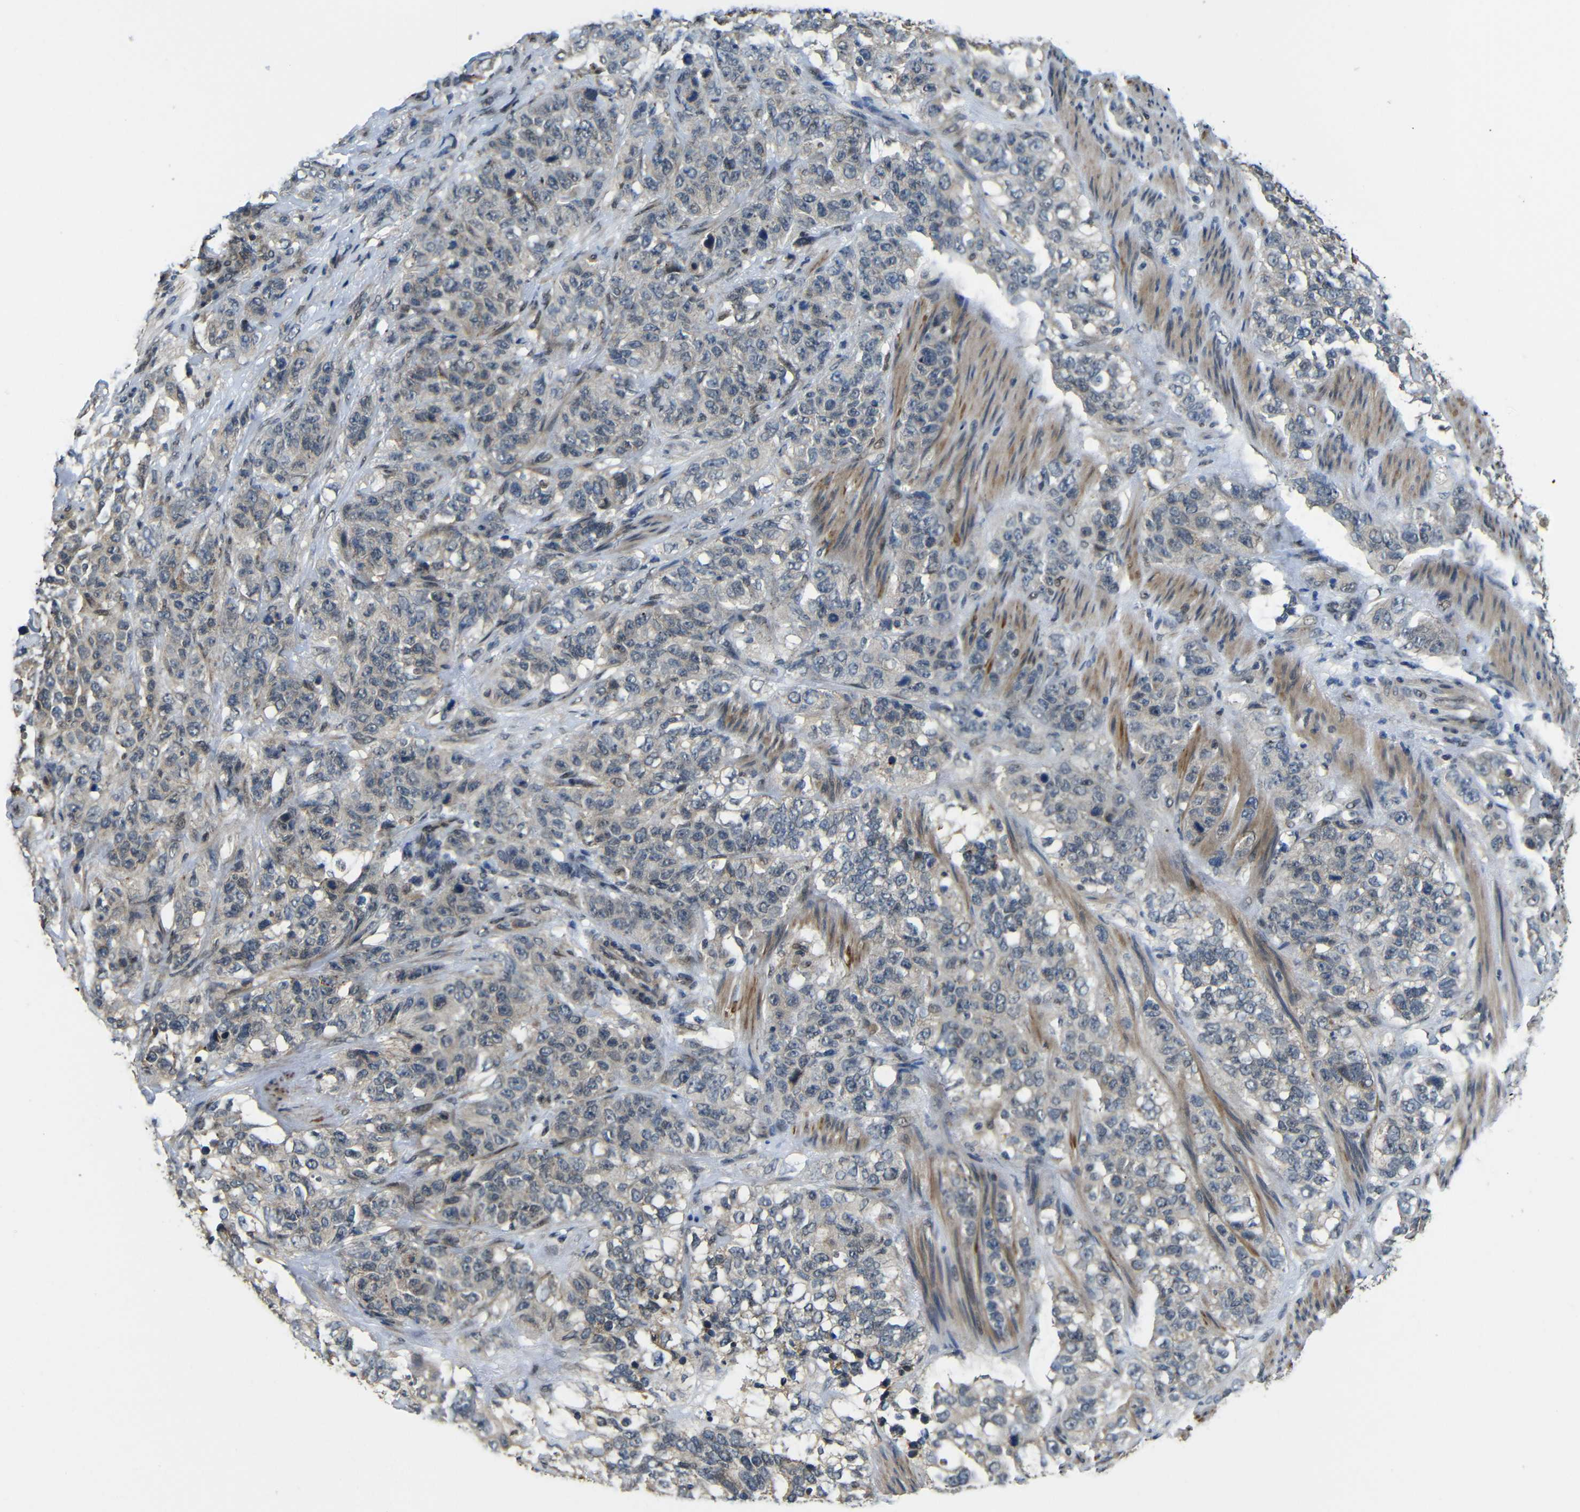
{"staining": {"intensity": "weak", "quantity": "25%-75%", "location": "cytoplasmic/membranous"}, "tissue": "stomach cancer", "cell_type": "Tumor cells", "image_type": "cancer", "snomed": [{"axis": "morphology", "description": "Adenocarcinoma, NOS"}, {"axis": "topography", "description": "Stomach"}], "caption": "Adenocarcinoma (stomach) was stained to show a protein in brown. There is low levels of weak cytoplasmic/membranous expression in approximately 25%-75% of tumor cells. (brown staining indicates protein expression, while blue staining denotes nuclei).", "gene": "FAM172A", "patient": {"sex": "male", "age": 48}}